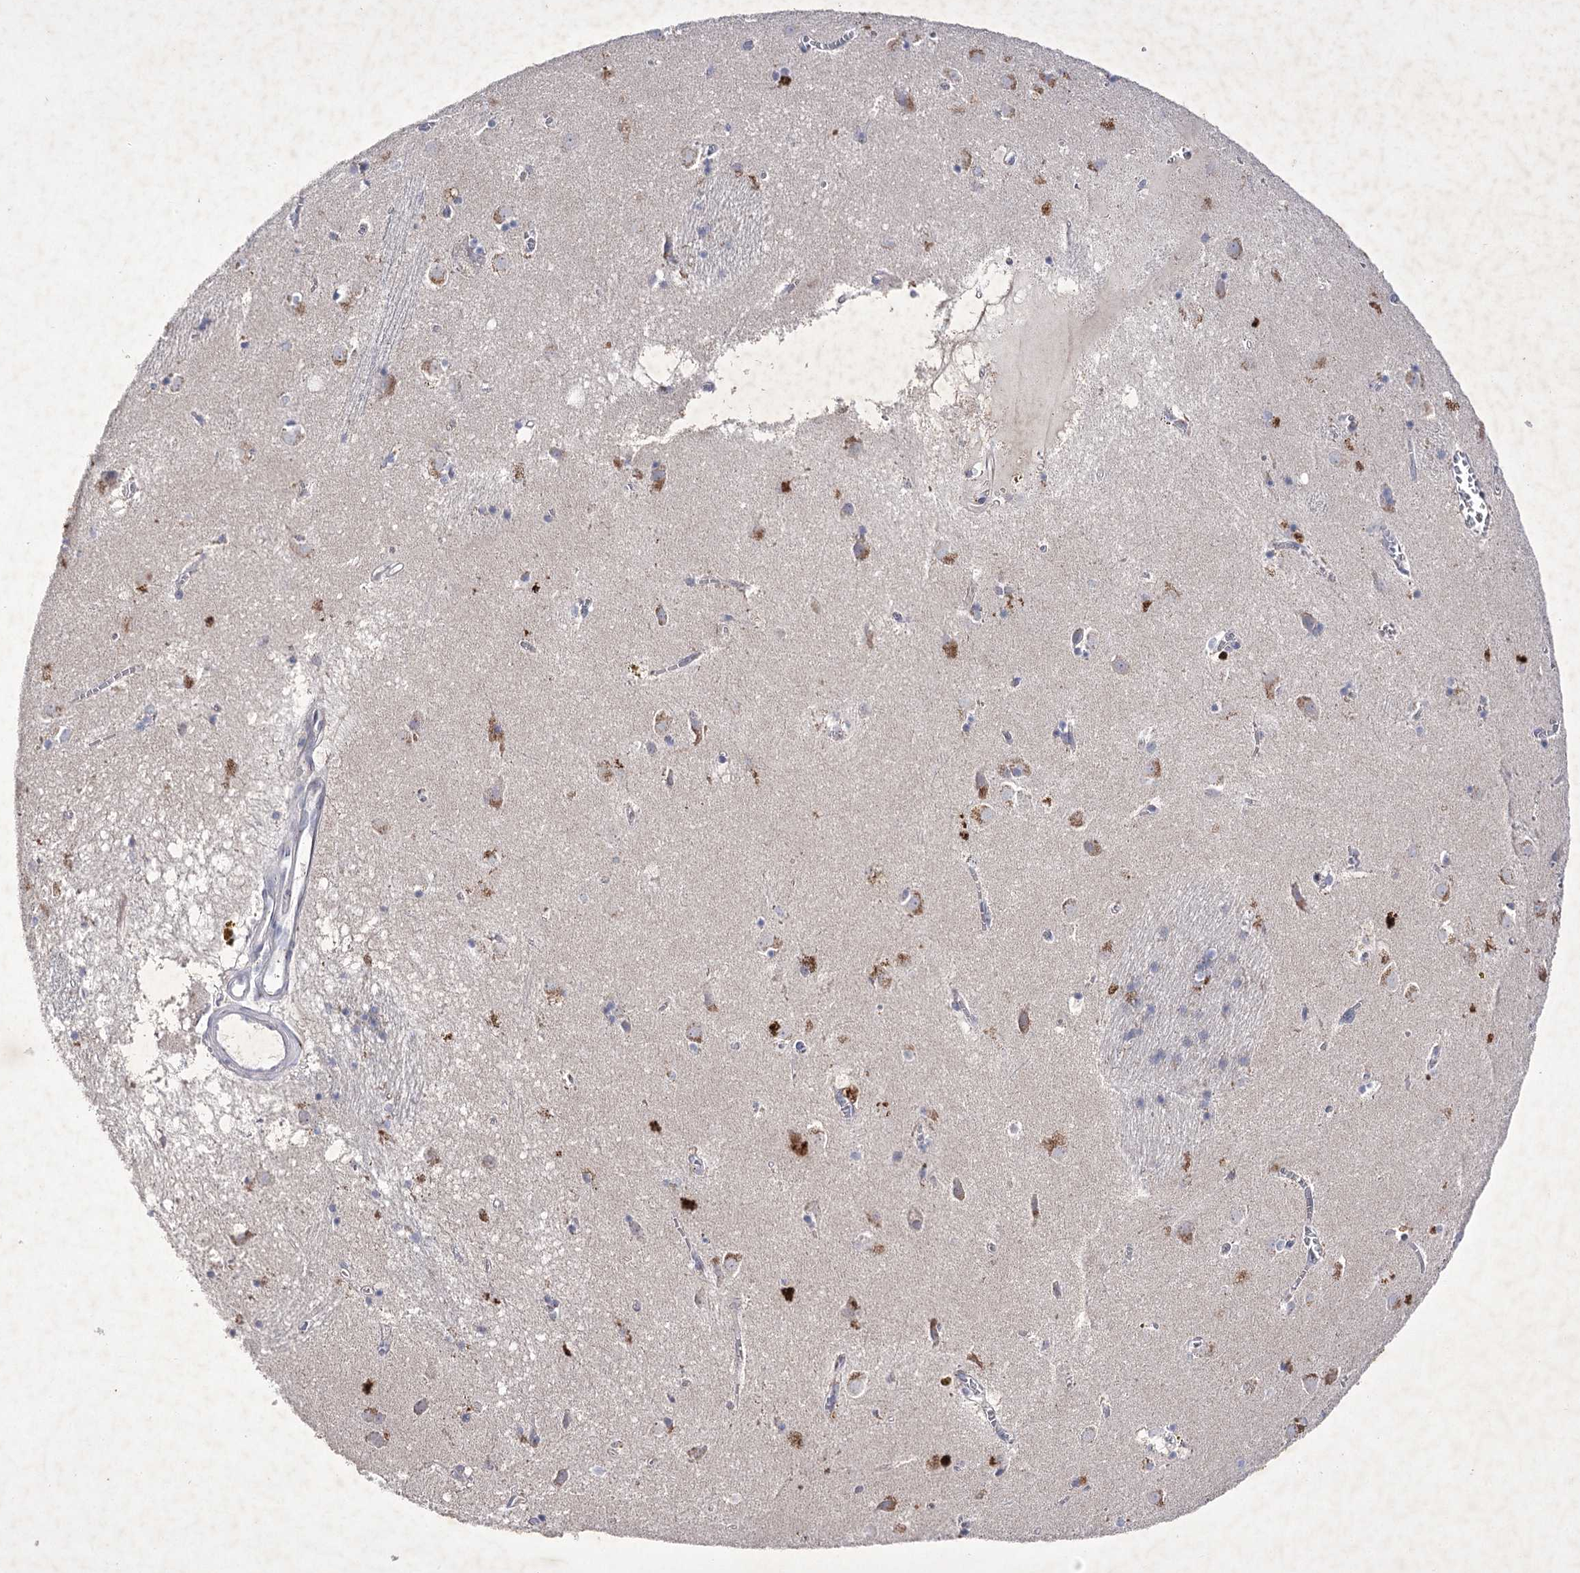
{"staining": {"intensity": "weak", "quantity": "<25%", "location": "cytoplasmic/membranous"}, "tissue": "caudate", "cell_type": "Glial cells", "image_type": "normal", "snomed": [{"axis": "morphology", "description": "Normal tissue, NOS"}, {"axis": "topography", "description": "Lateral ventricle wall"}], "caption": "Glial cells are negative for protein expression in benign human caudate. (DAB IHC, high magnification).", "gene": "COX15", "patient": {"sex": "male", "age": 70}}